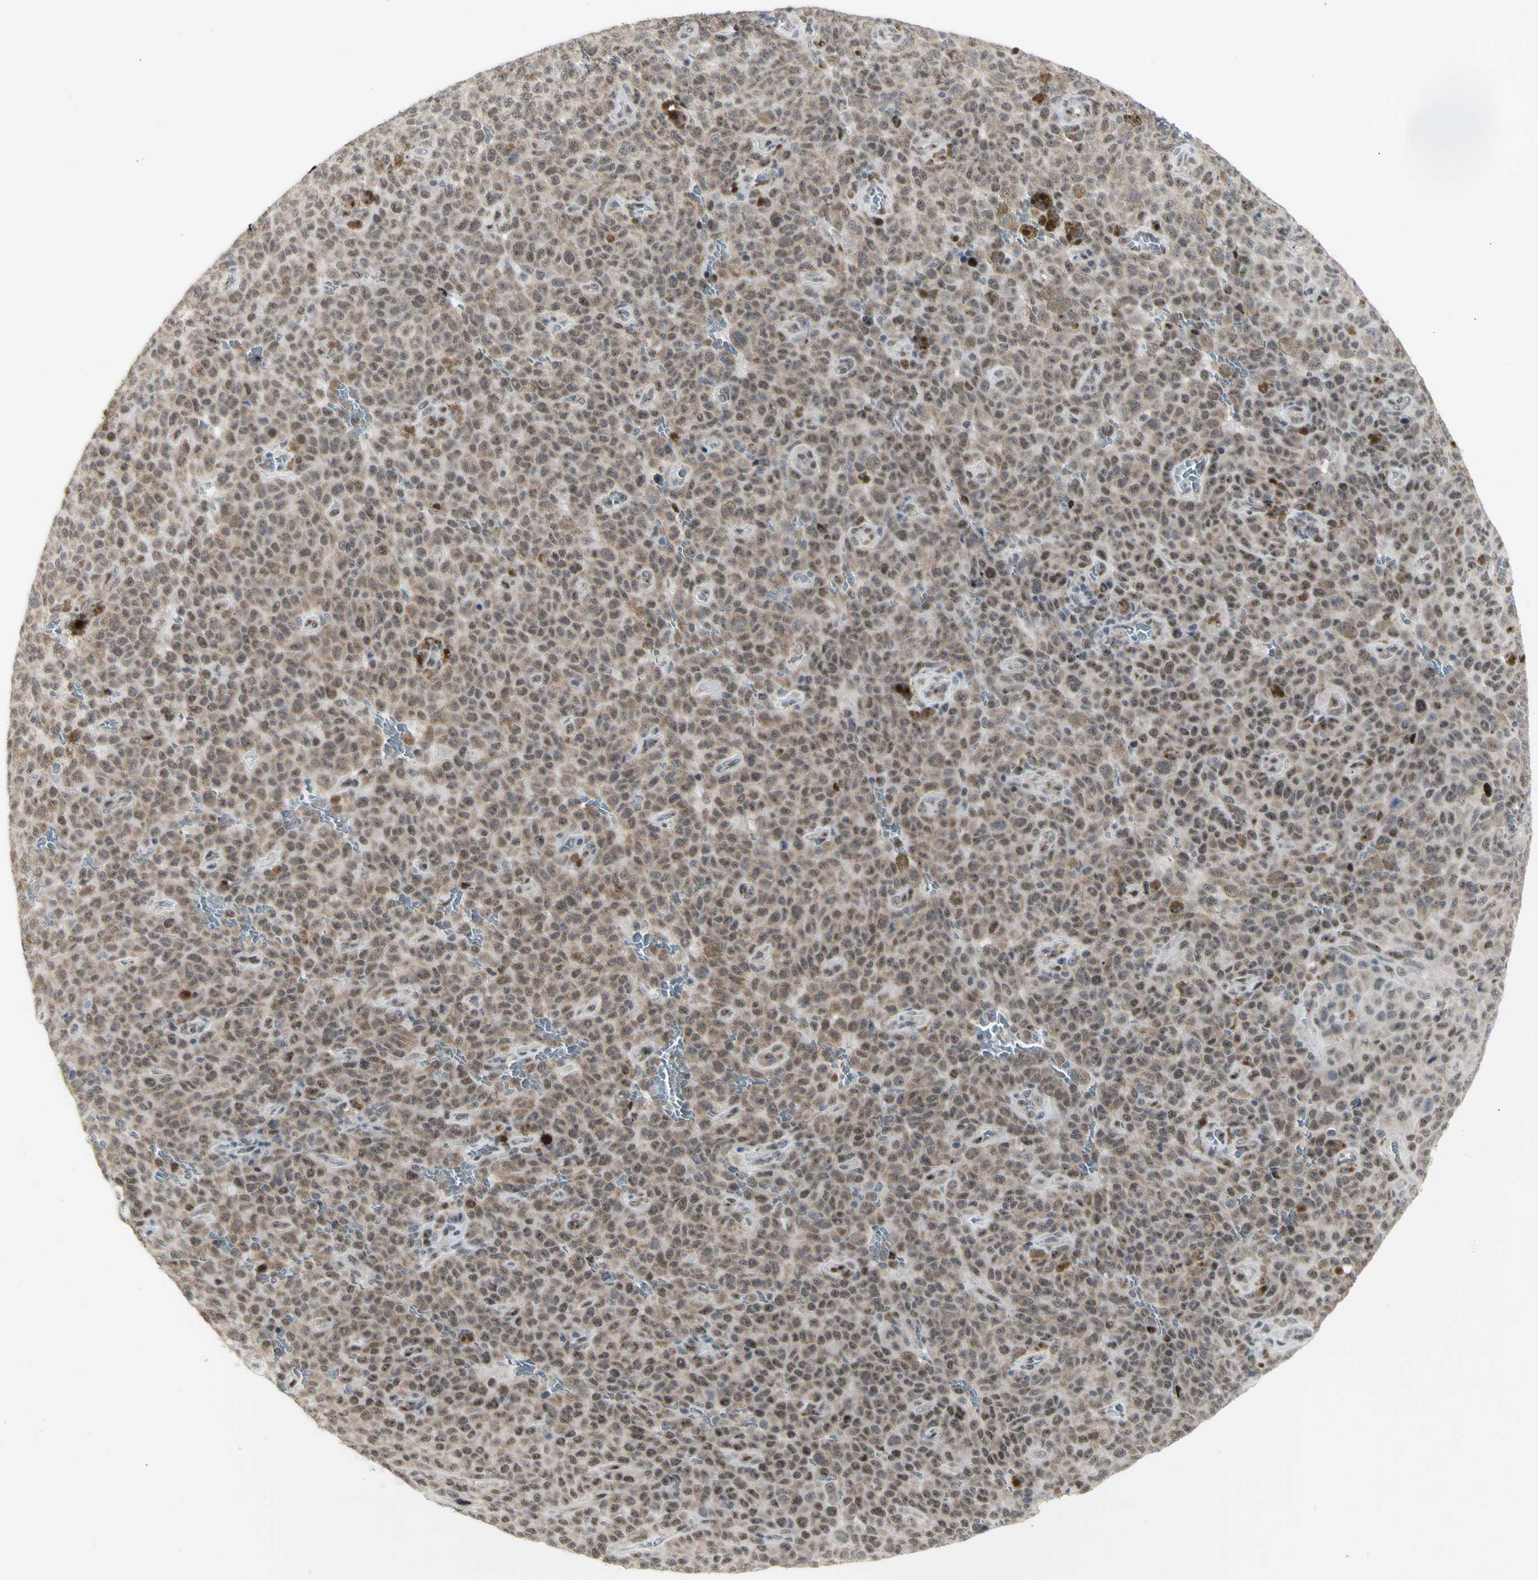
{"staining": {"intensity": "moderate", "quantity": ">75%", "location": "cytoplasmic/membranous,nuclear"}, "tissue": "melanoma", "cell_type": "Tumor cells", "image_type": "cancer", "snomed": [{"axis": "morphology", "description": "Malignant melanoma, NOS"}, {"axis": "topography", "description": "Skin"}], "caption": "DAB immunohistochemical staining of human melanoma exhibits moderate cytoplasmic/membranous and nuclear protein expression in about >75% of tumor cells.", "gene": "DHRS7B", "patient": {"sex": "female", "age": 82}}